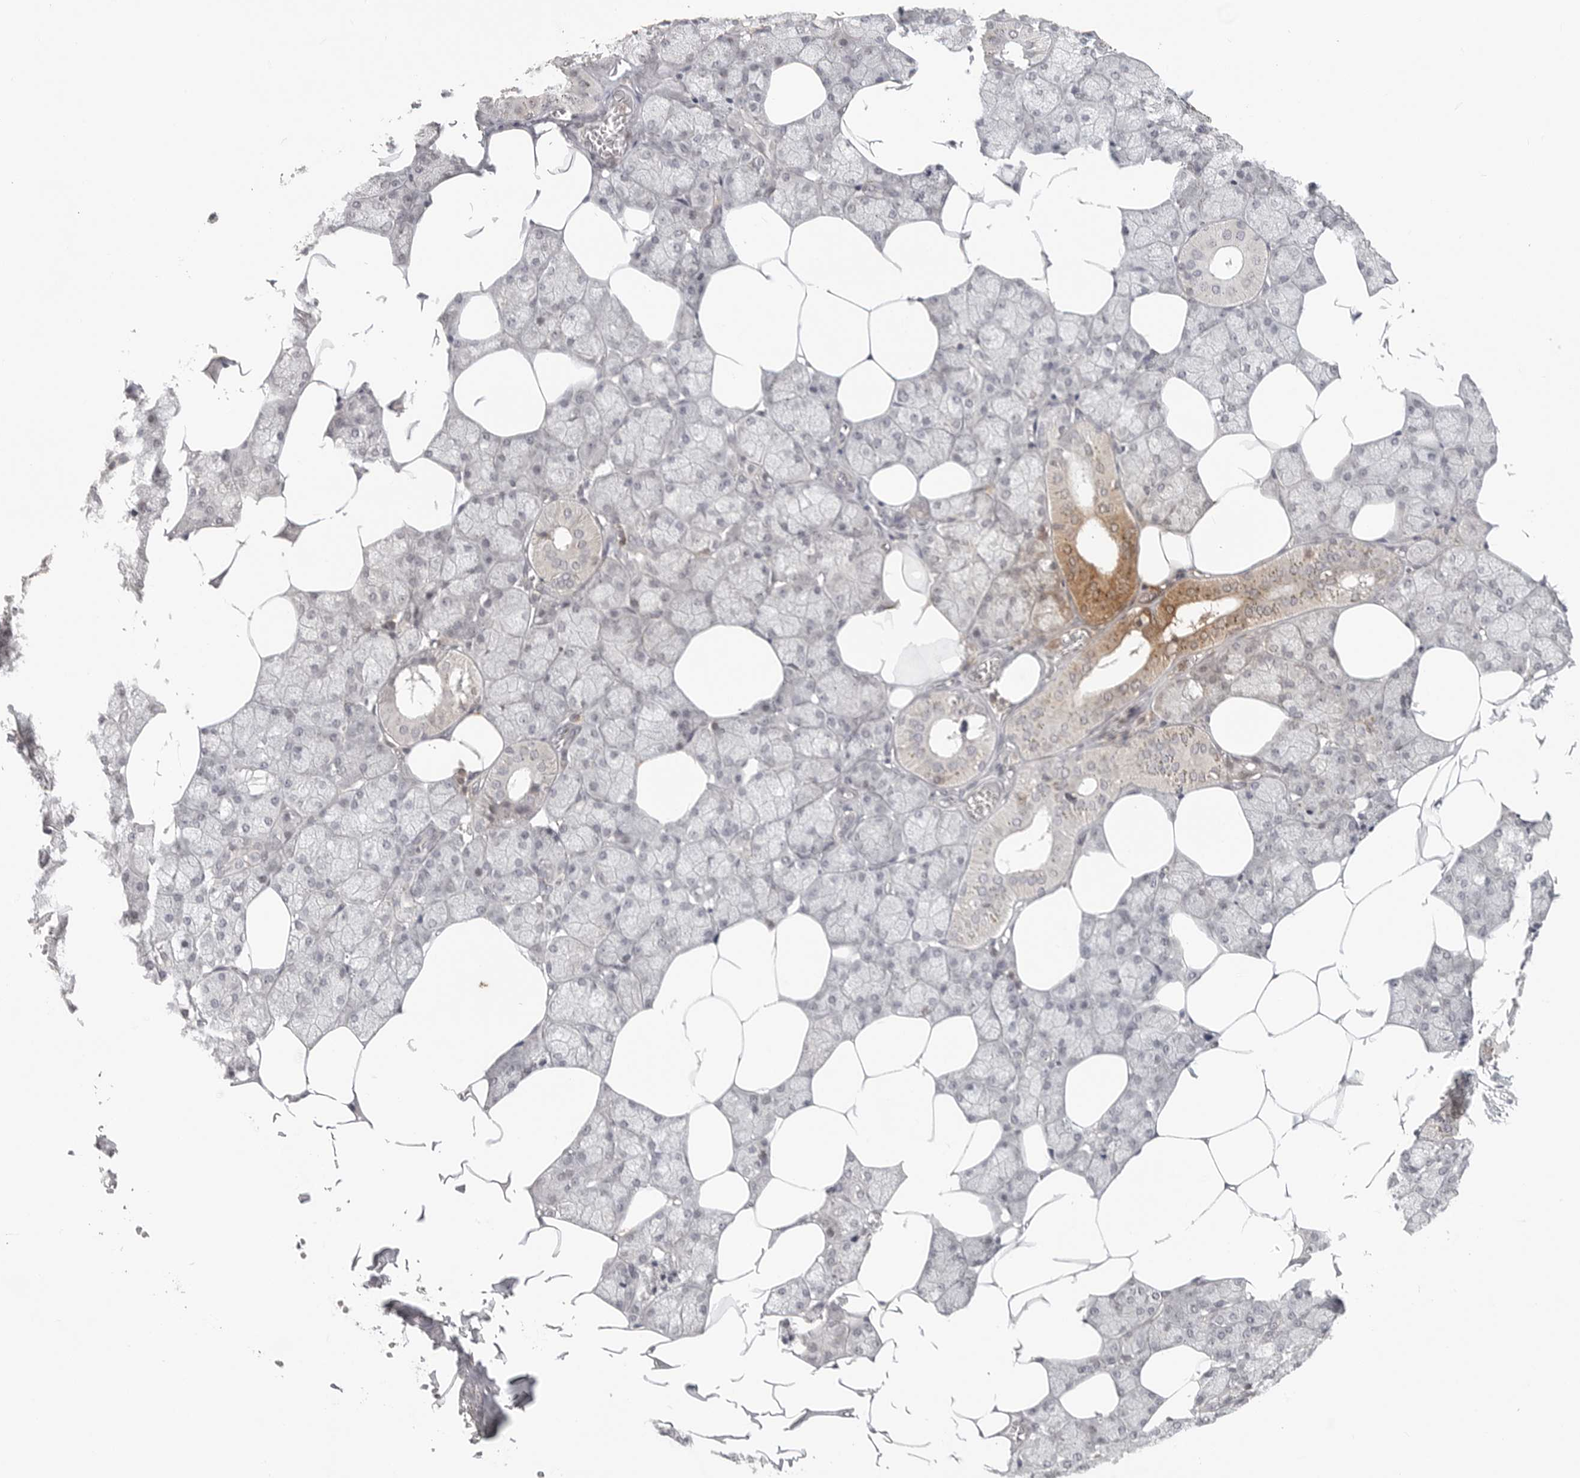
{"staining": {"intensity": "weak", "quantity": "<25%", "location": "cytoplasmic/membranous"}, "tissue": "salivary gland", "cell_type": "Glandular cells", "image_type": "normal", "snomed": [{"axis": "morphology", "description": "Normal tissue, NOS"}, {"axis": "topography", "description": "Salivary gland"}], "caption": "Immunohistochemistry (IHC) of normal human salivary gland shows no expression in glandular cells. (Immunohistochemistry (IHC), brightfield microscopy, high magnification).", "gene": "SH3KBP1", "patient": {"sex": "male", "age": 62}}